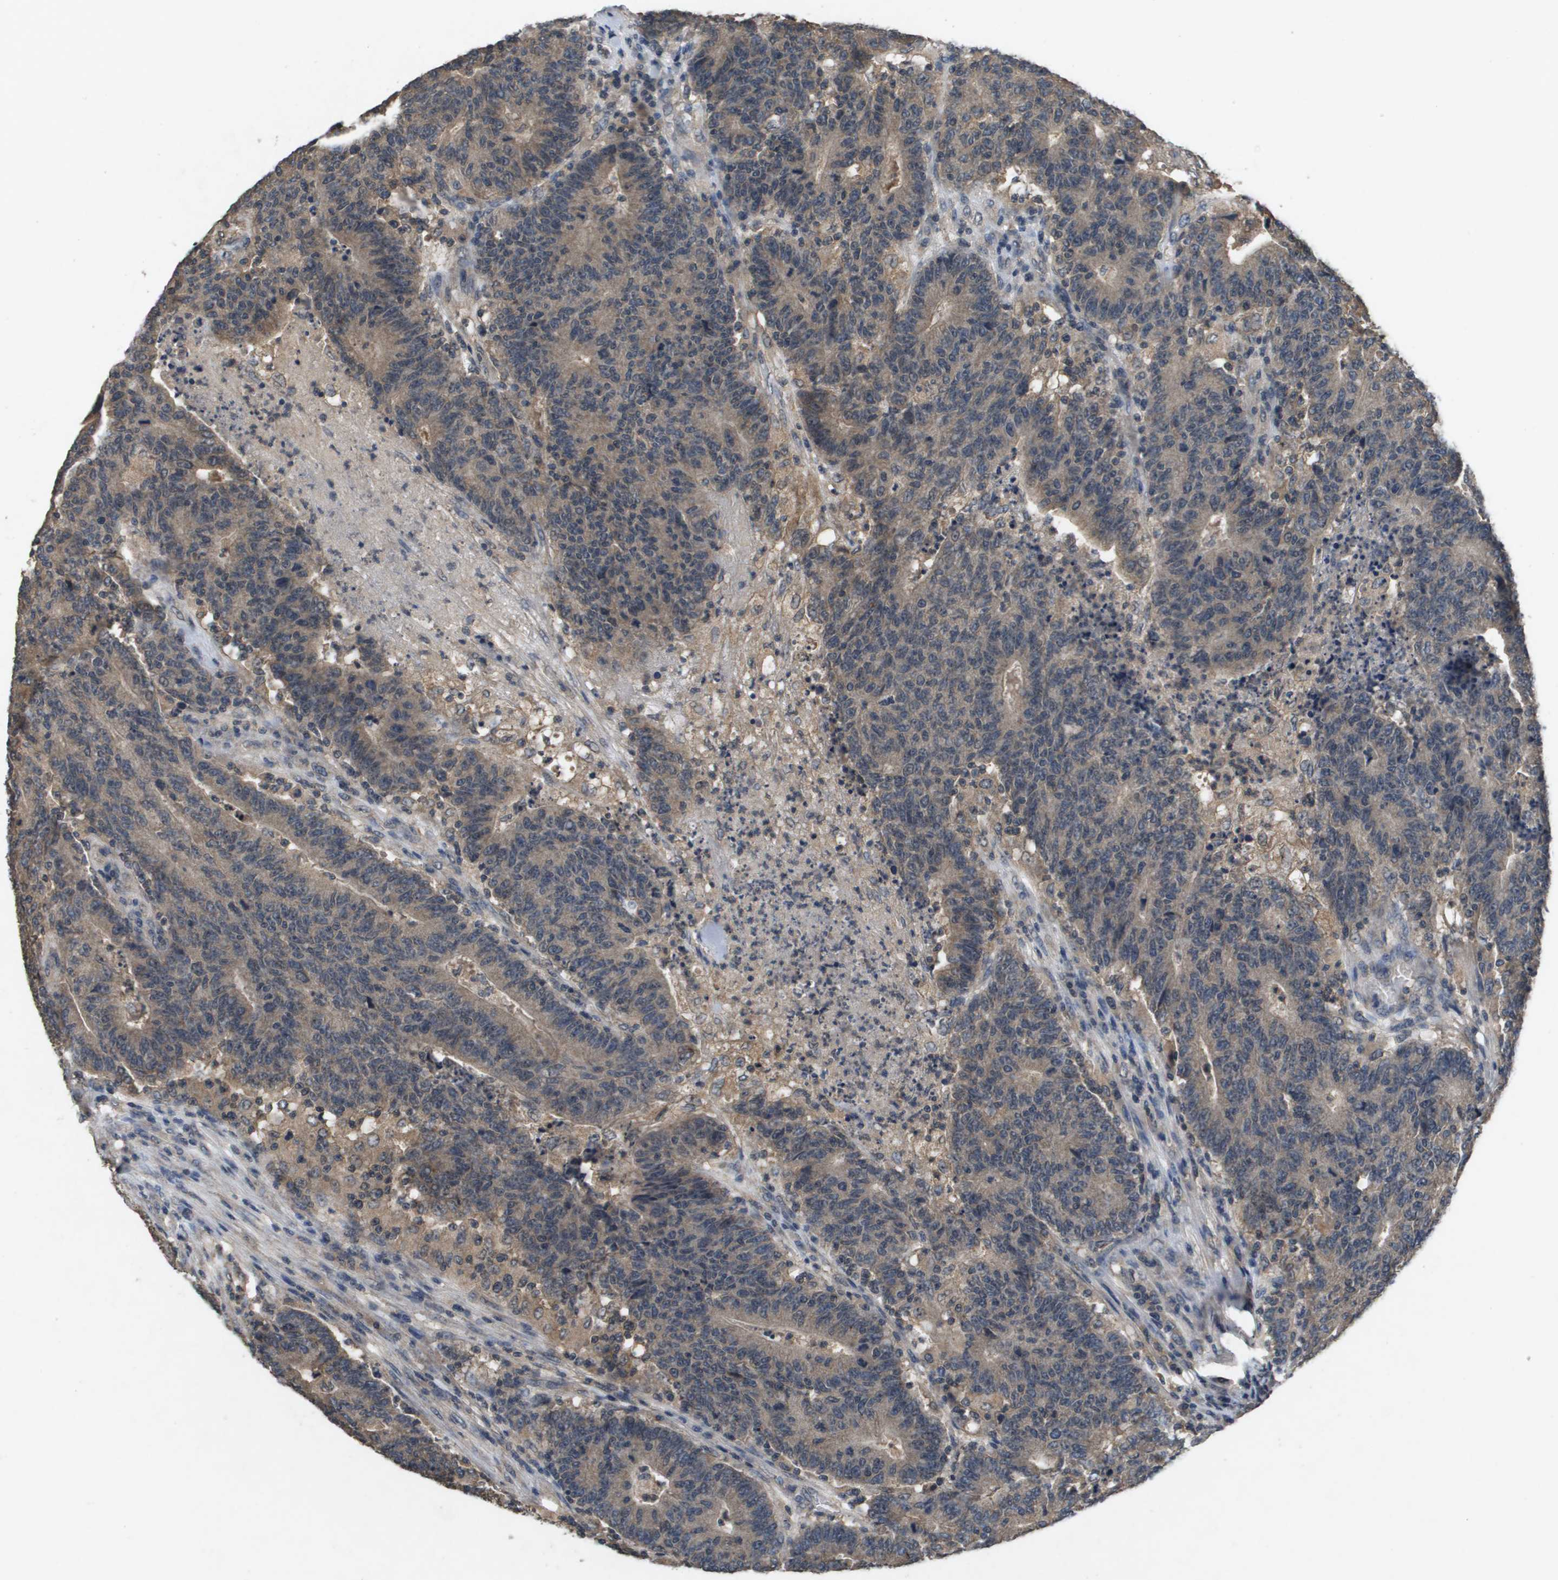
{"staining": {"intensity": "weak", "quantity": ">75%", "location": "cytoplasmic/membranous"}, "tissue": "colorectal cancer", "cell_type": "Tumor cells", "image_type": "cancer", "snomed": [{"axis": "morphology", "description": "Normal tissue, NOS"}, {"axis": "morphology", "description": "Adenocarcinoma, NOS"}, {"axis": "topography", "description": "Colon"}], "caption": "Immunohistochemical staining of human adenocarcinoma (colorectal) reveals weak cytoplasmic/membranous protein staining in approximately >75% of tumor cells.", "gene": "PROC", "patient": {"sex": "female", "age": 75}}